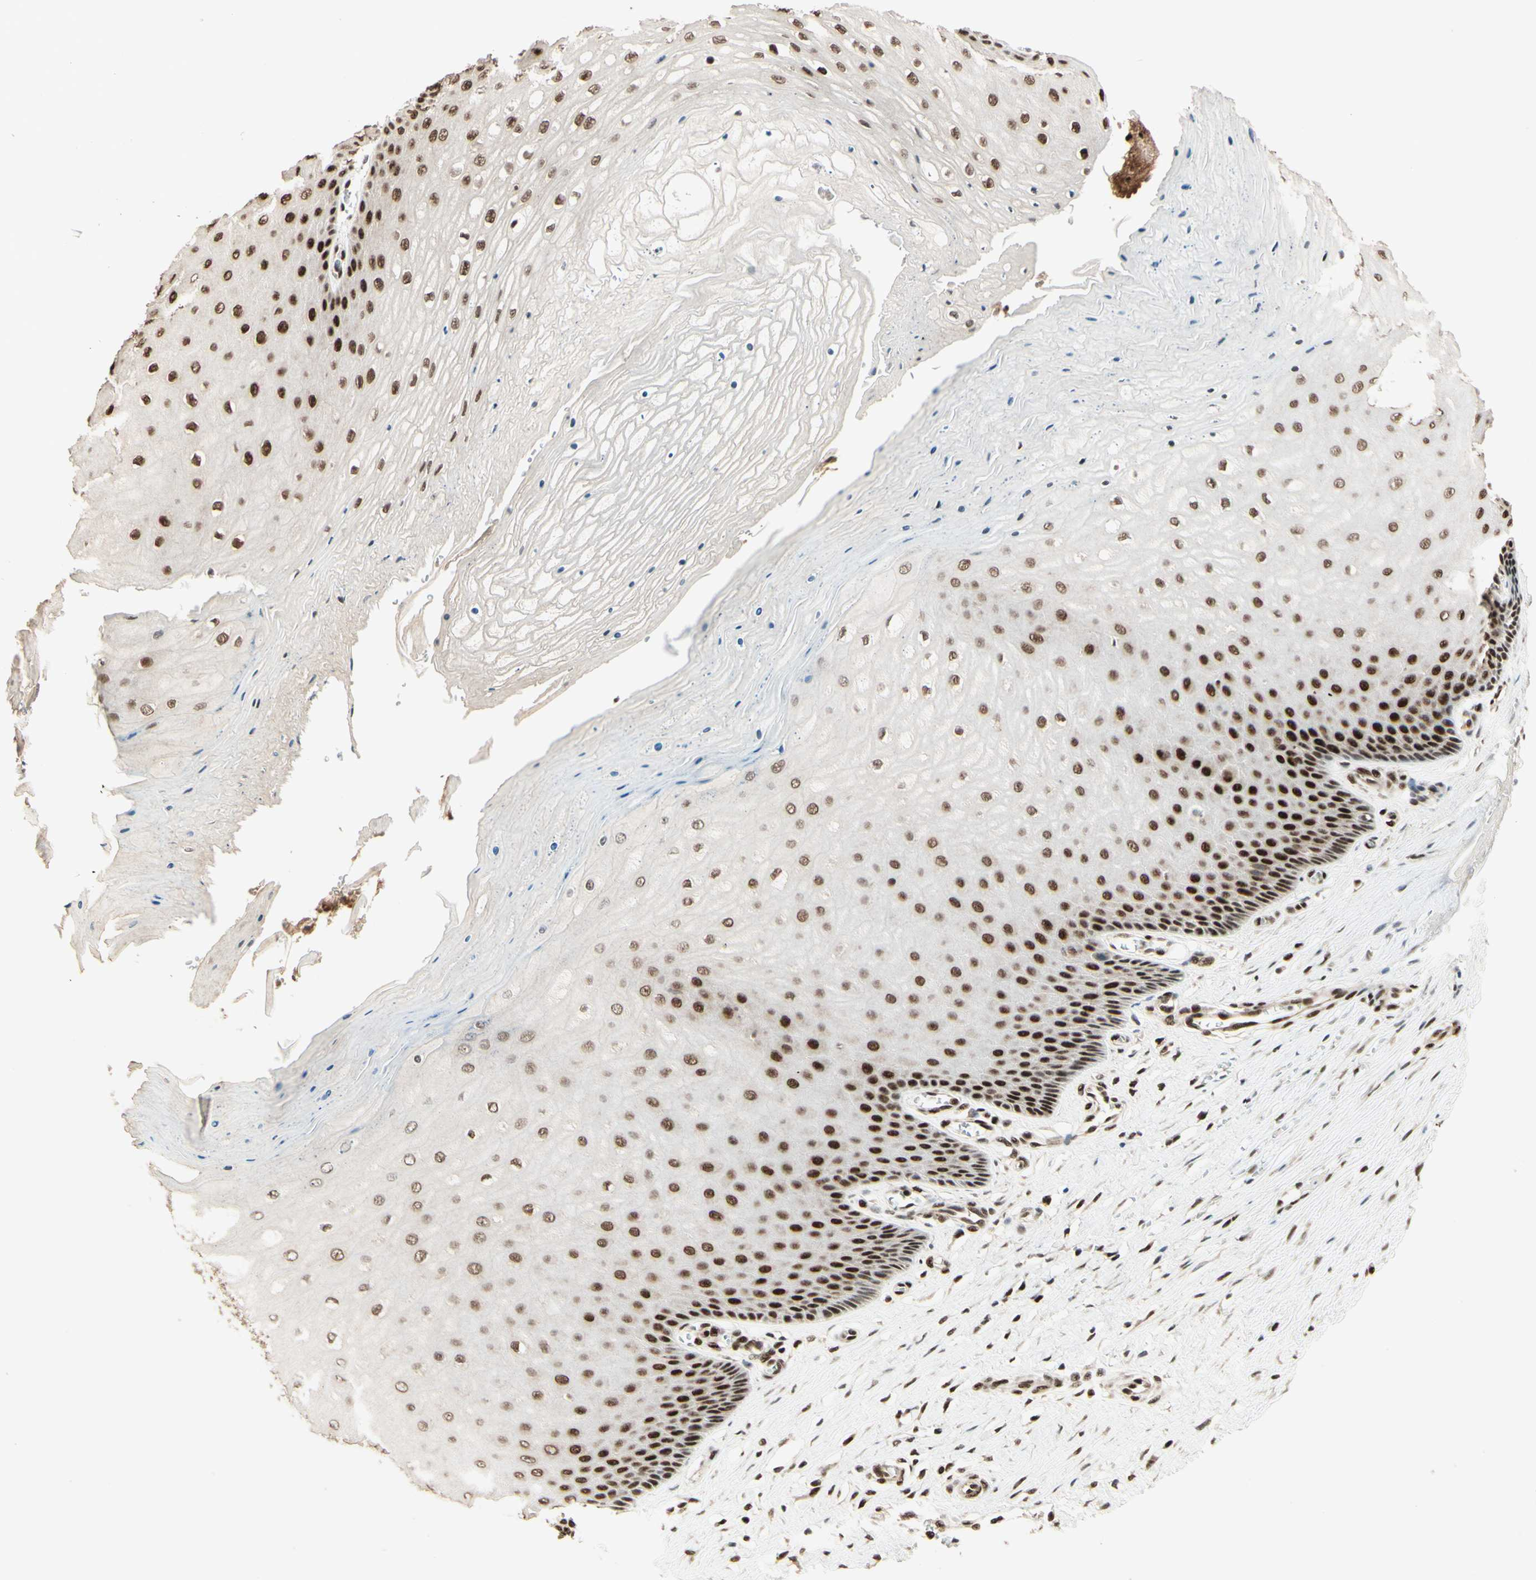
{"staining": {"intensity": "strong", "quantity": ">75%", "location": "nuclear"}, "tissue": "cervix", "cell_type": "Glandular cells", "image_type": "normal", "snomed": [{"axis": "morphology", "description": "Normal tissue, NOS"}, {"axis": "topography", "description": "Cervix"}], "caption": "An image of cervix stained for a protein exhibits strong nuclear brown staining in glandular cells. Nuclei are stained in blue.", "gene": "NR3C1", "patient": {"sex": "female", "age": 55}}